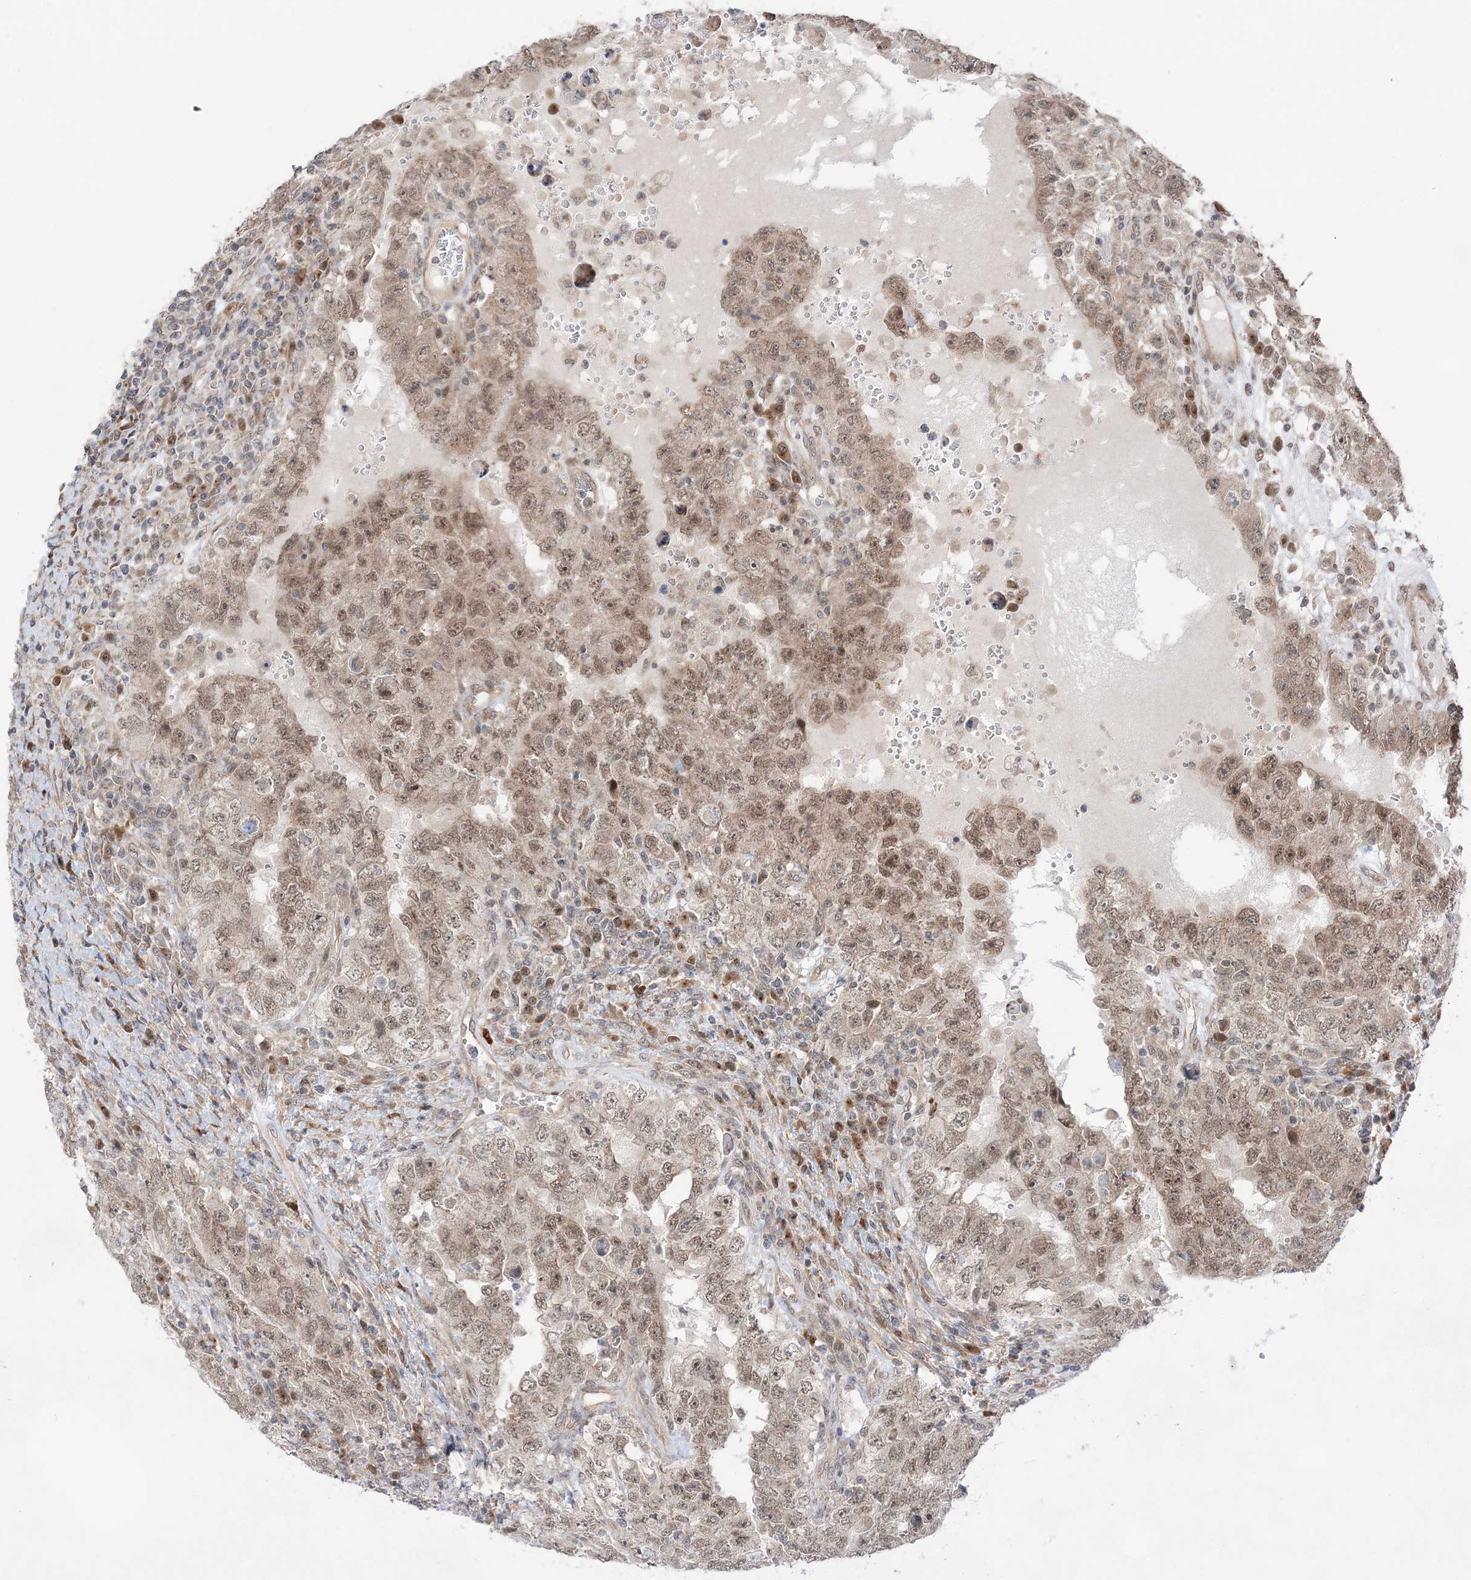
{"staining": {"intensity": "moderate", "quantity": ">75%", "location": "nuclear"}, "tissue": "testis cancer", "cell_type": "Tumor cells", "image_type": "cancer", "snomed": [{"axis": "morphology", "description": "Carcinoma, Embryonal, NOS"}, {"axis": "topography", "description": "Testis"}], "caption": "Testis cancer stained with a brown dye reveals moderate nuclear positive positivity in approximately >75% of tumor cells.", "gene": "ANAPC15", "patient": {"sex": "male", "age": 26}}